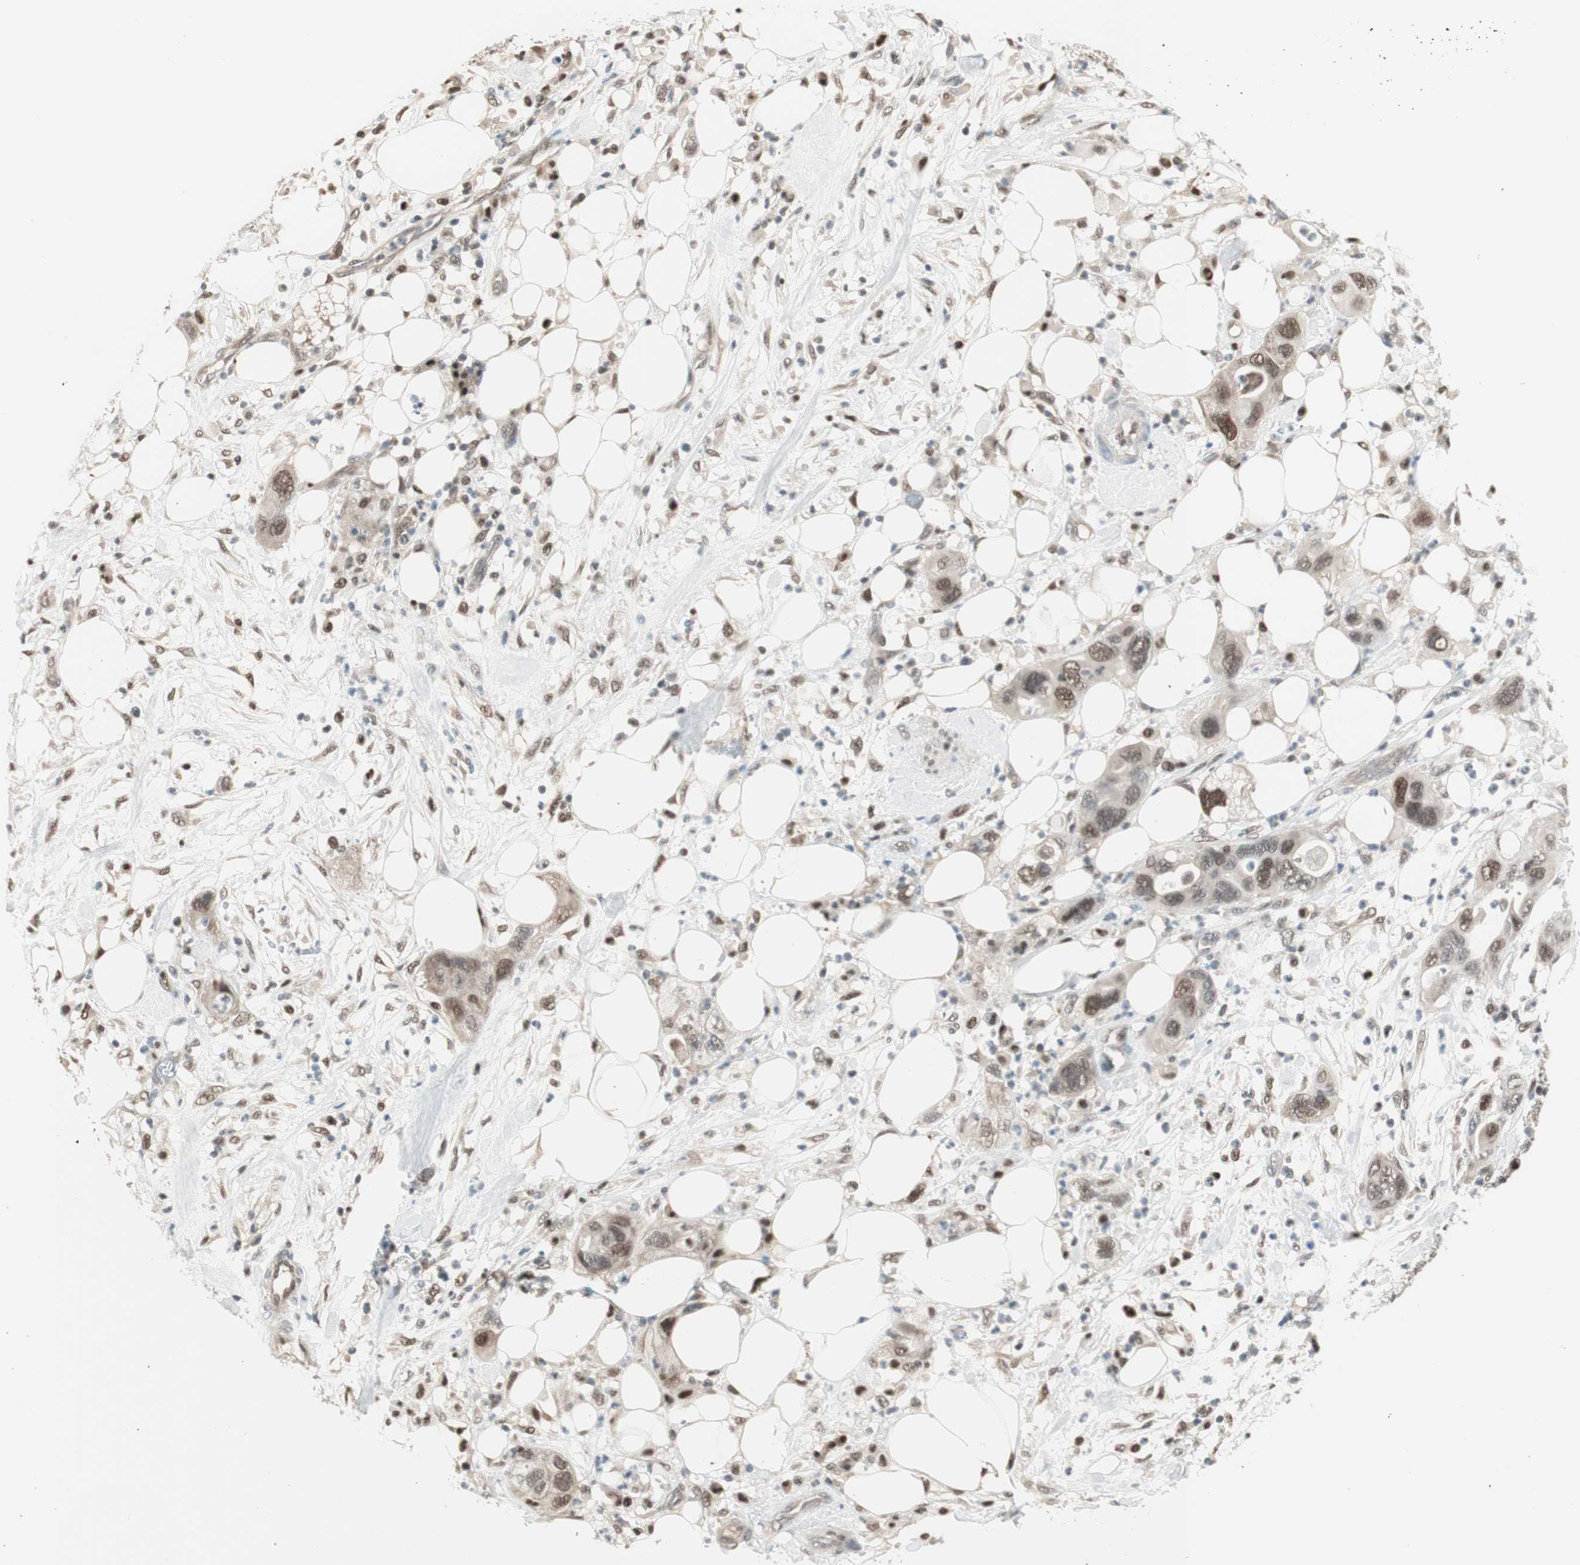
{"staining": {"intensity": "moderate", "quantity": ">75%", "location": "nuclear"}, "tissue": "pancreatic cancer", "cell_type": "Tumor cells", "image_type": "cancer", "snomed": [{"axis": "morphology", "description": "Adenocarcinoma, NOS"}, {"axis": "topography", "description": "Pancreas"}], "caption": "IHC photomicrograph of pancreatic cancer (adenocarcinoma) stained for a protein (brown), which demonstrates medium levels of moderate nuclear positivity in about >75% of tumor cells.", "gene": "LONP2", "patient": {"sex": "female", "age": 71}}